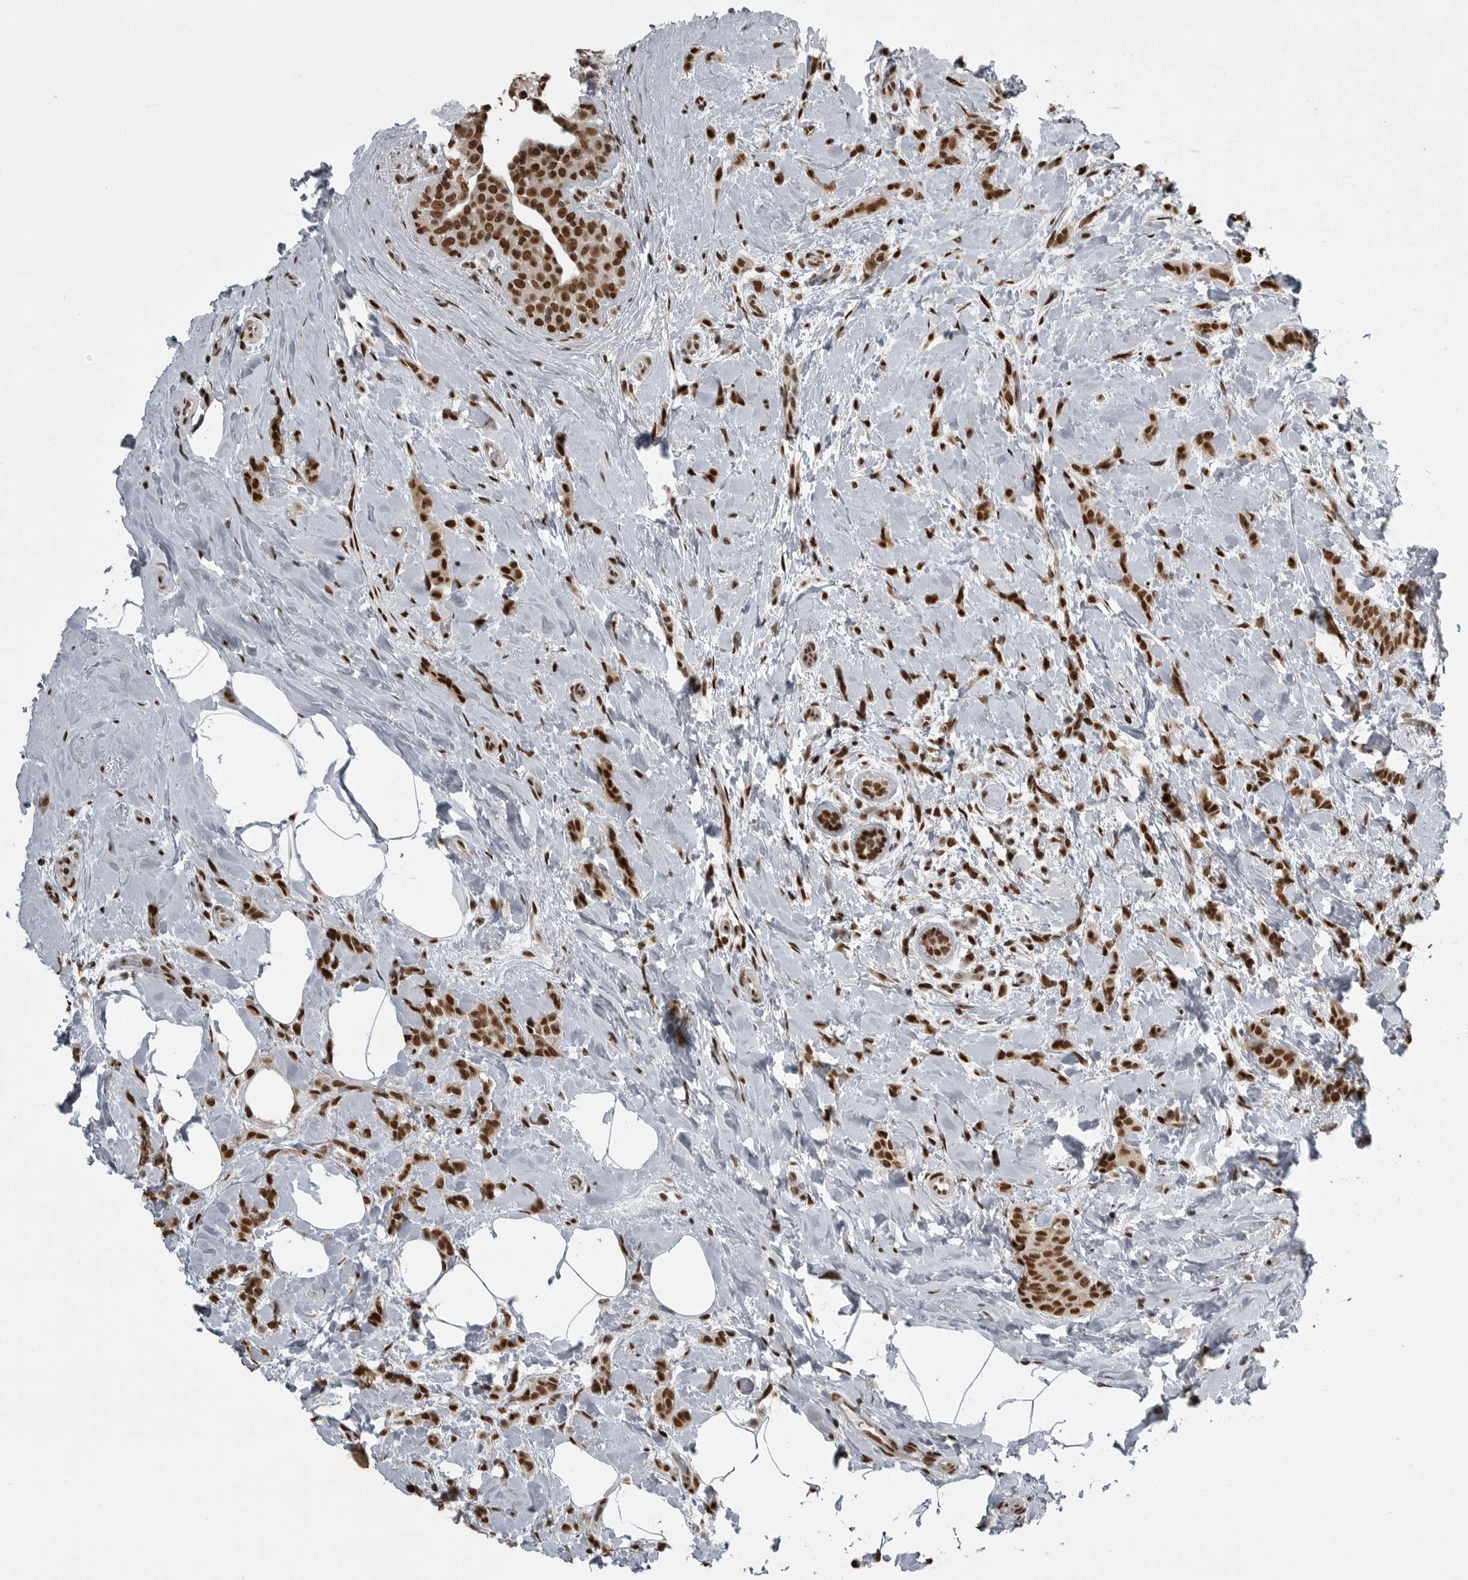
{"staining": {"intensity": "strong", "quantity": ">75%", "location": "nuclear"}, "tissue": "breast cancer", "cell_type": "Tumor cells", "image_type": "cancer", "snomed": [{"axis": "morphology", "description": "Lobular carcinoma, in situ"}, {"axis": "morphology", "description": "Lobular carcinoma"}, {"axis": "topography", "description": "Breast"}], "caption": "A brown stain shows strong nuclear positivity of a protein in human breast cancer tumor cells. (Brightfield microscopy of DAB IHC at high magnification).", "gene": "YAF2", "patient": {"sex": "female", "age": 41}}